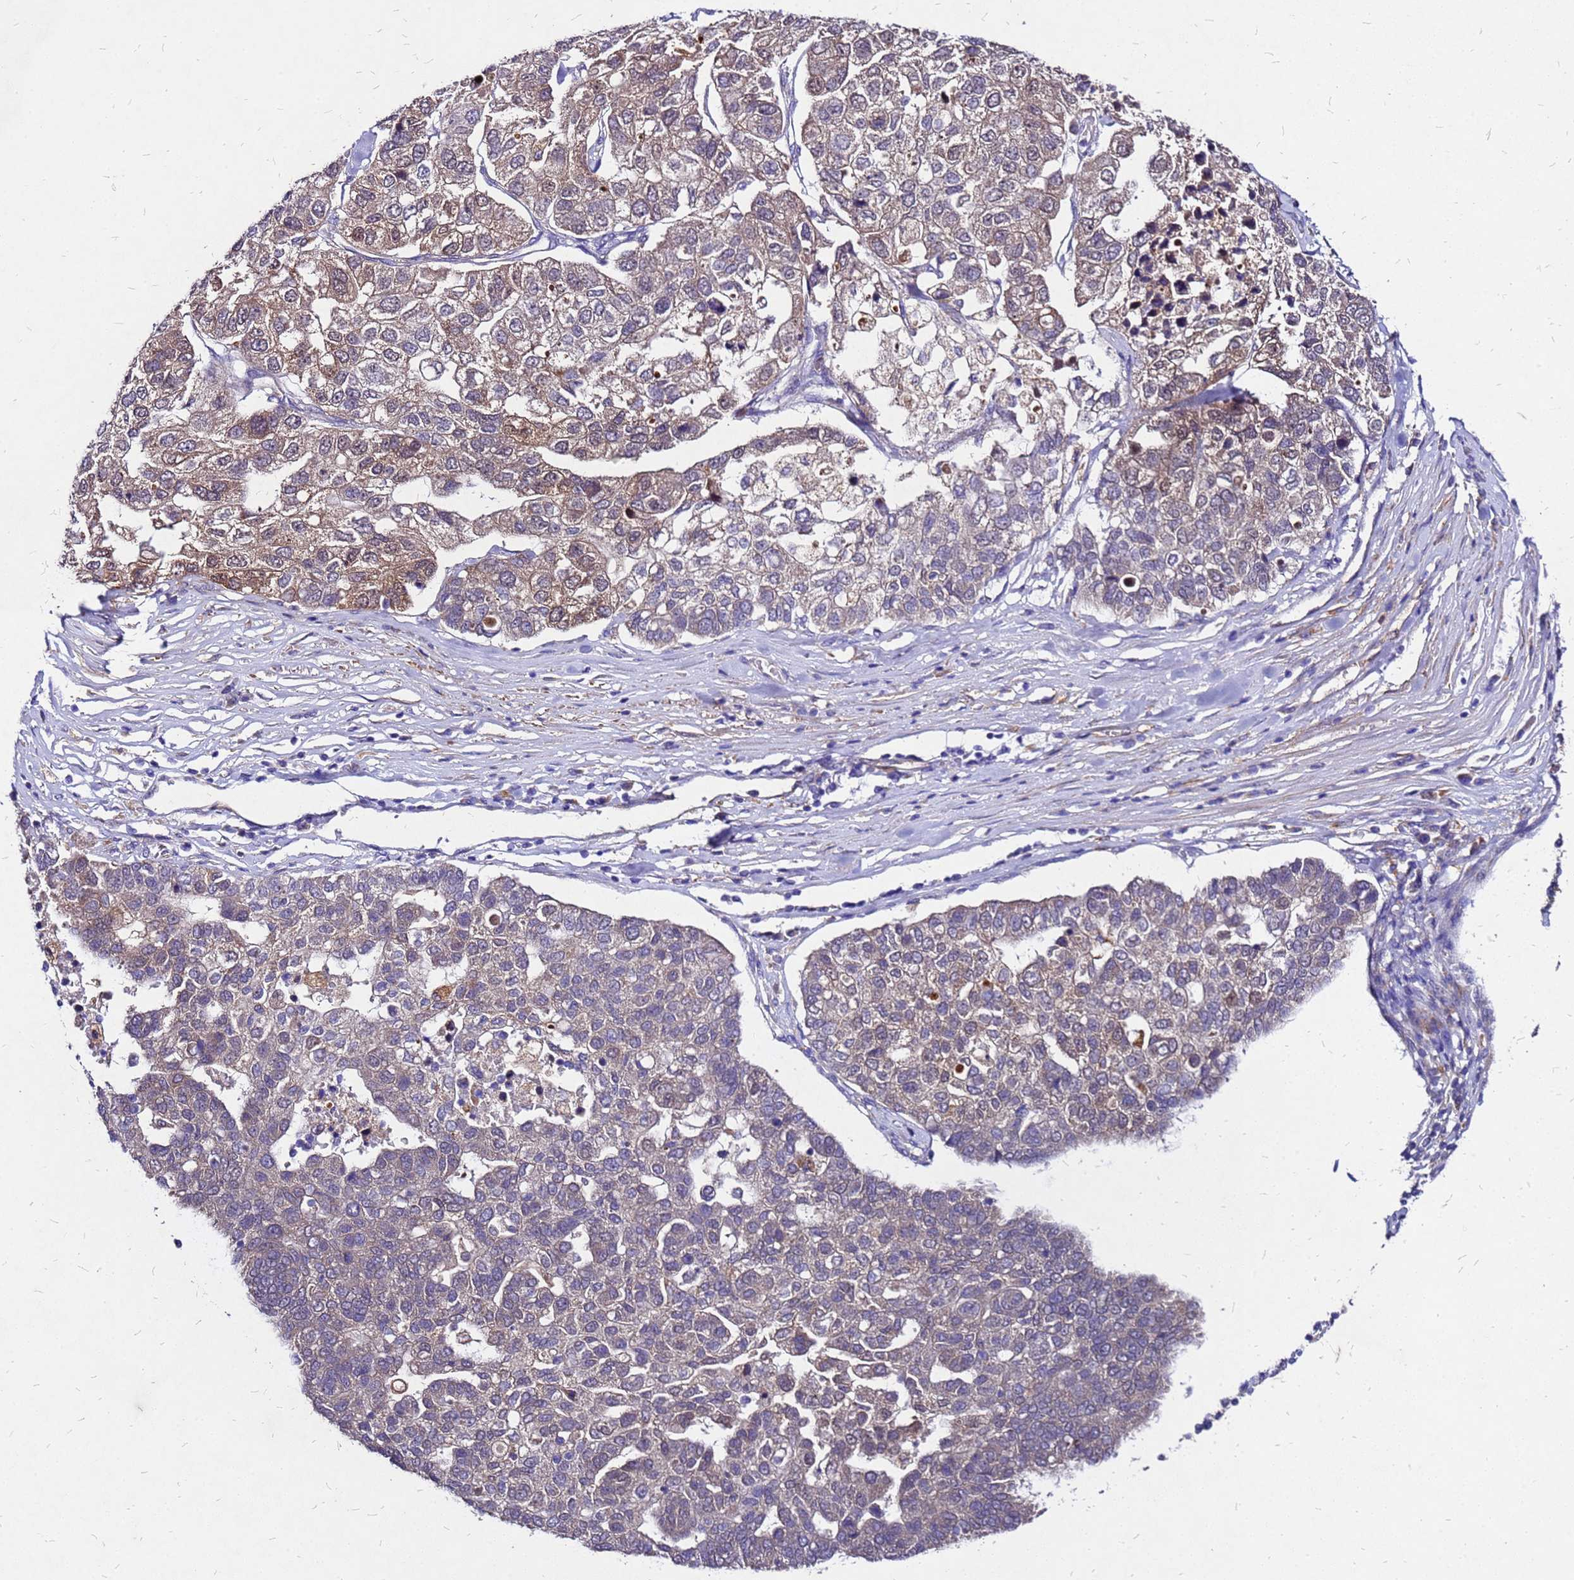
{"staining": {"intensity": "moderate", "quantity": "25%-75%", "location": "cytoplasmic/membranous"}, "tissue": "pancreatic cancer", "cell_type": "Tumor cells", "image_type": "cancer", "snomed": [{"axis": "morphology", "description": "Adenocarcinoma, NOS"}, {"axis": "topography", "description": "Pancreas"}], "caption": "A high-resolution histopathology image shows immunohistochemistry staining of pancreatic cancer (adenocarcinoma), which displays moderate cytoplasmic/membranous expression in about 25%-75% of tumor cells.", "gene": "DUSP23", "patient": {"sex": "female", "age": 61}}